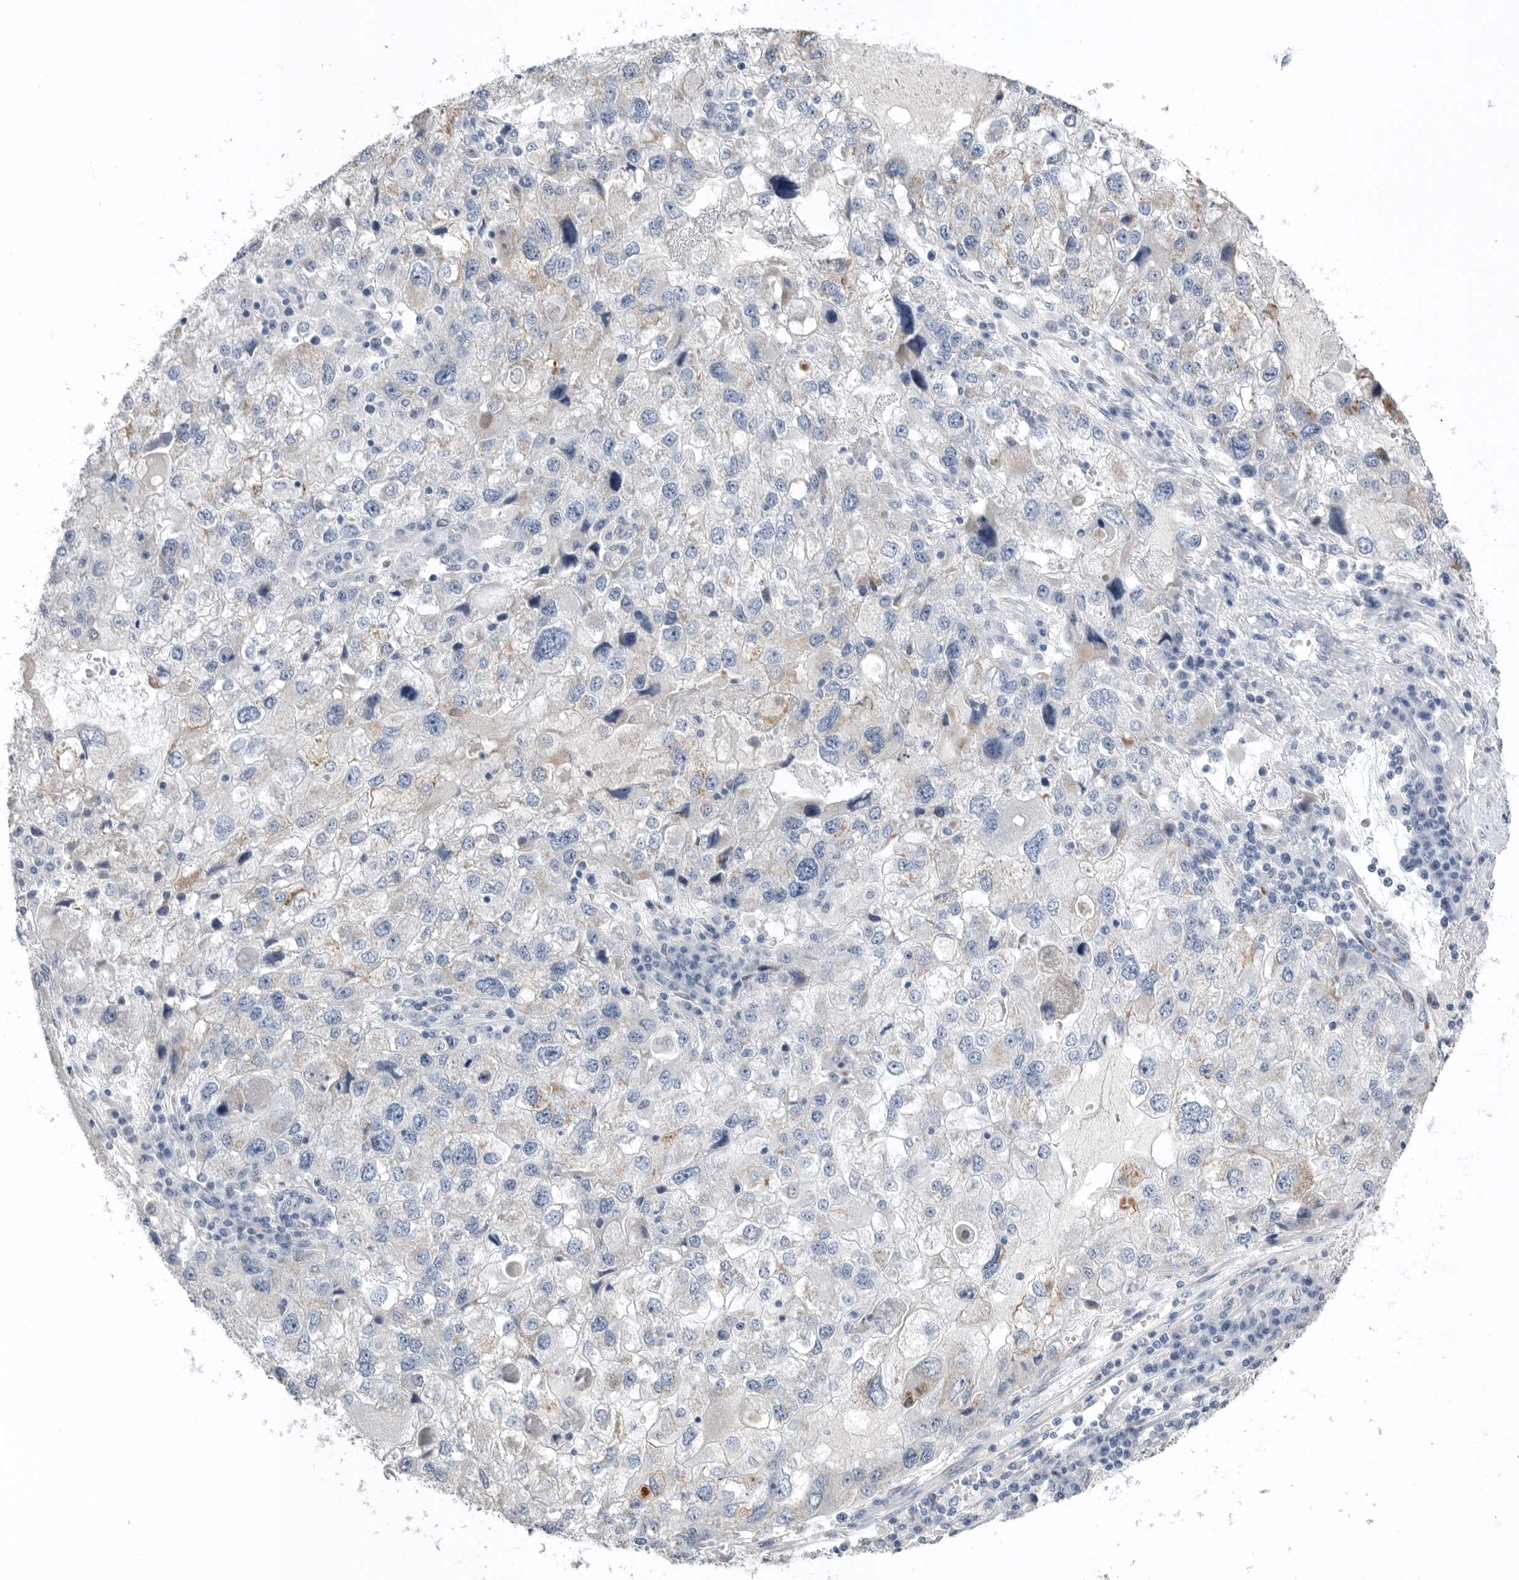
{"staining": {"intensity": "moderate", "quantity": "<25%", "location": "cytoplasmic/membranous"}, "tissue": "endometrial cancer", "cell_type": "Tumor cells", "image_type": "cancer", "snomed": [{"axis": "morphology", "description": "Adenocarcinoma, NOS"}, {"axis": "topography", "description": "Endometrium"}], "caption": "The immunohistochemical stain shows moderate cytoplasmic/membranous positivity in tumor cells of endometrial adenocarcinoma tissue. (DAB (3,3'-diaminobenzidine) = brown stain, brightfield microscopy at high magnification).", "gene": "TIMP1", "patient": {"sex": "female", "age": 49}}